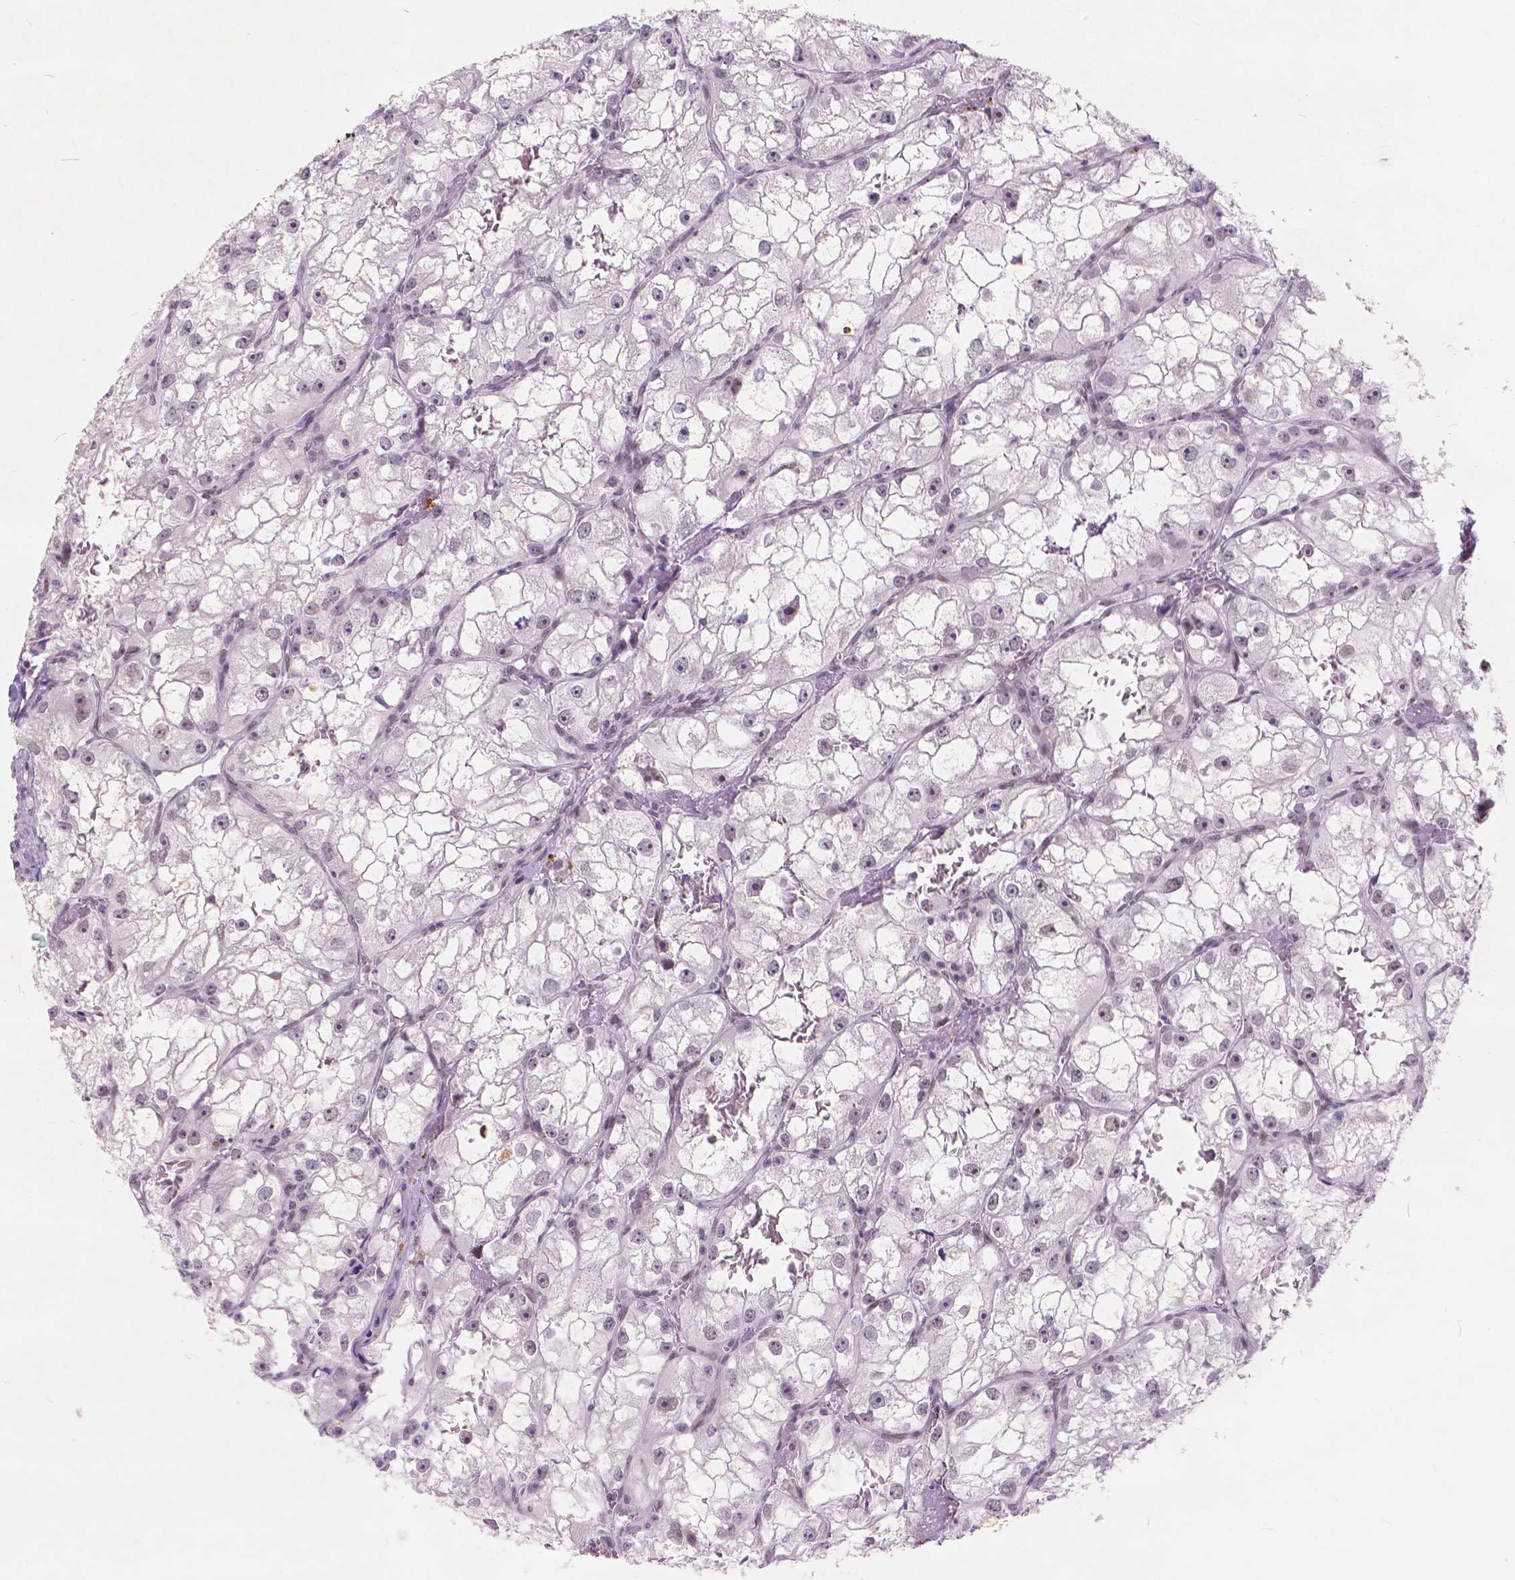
{"staining": {"intensity": "negative", "quantity": "none", "location": "none"}, "tissue": "renal cancer", "cell_type": "Tumor cells", "image_type": "cancer", "snomed": [{"axis": "morphology", "description": "Adenocarcinoma, NOS"}, {"axis": "topography", "description": "Kidney"}], "caption": "Tumor cells are negative for brown protein staining in renal cancer (adenocarcinoma).", "gene": "FAM53A", "patient": {"sex": "male", "age": 59}}